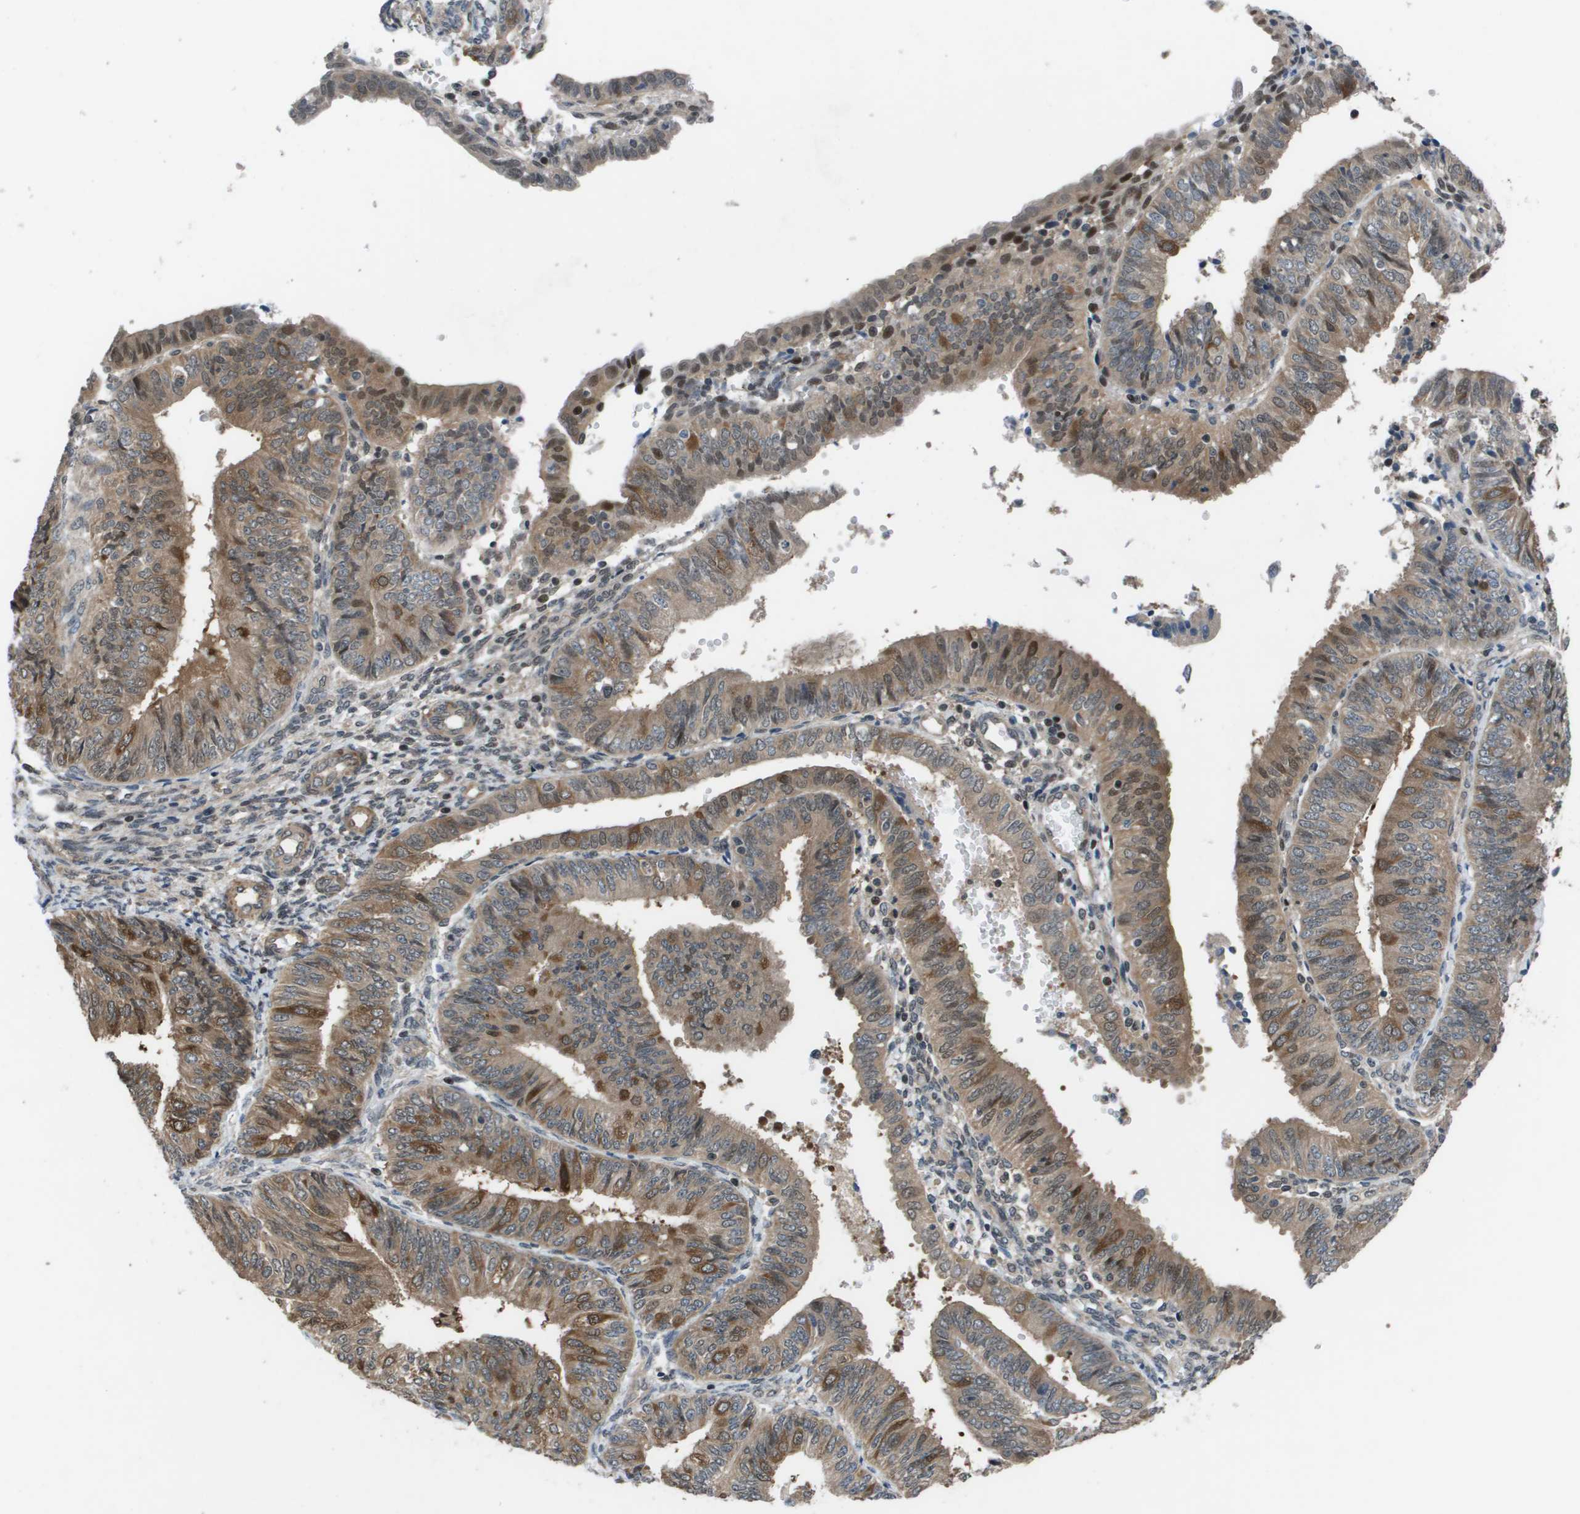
{"staining": {"intensity": "moderate", "quantity": ">75%", "location": "cytoplasmic/membranous"}, "tissue": "endometrial cancer", "cell_type": "Tumor cells", "image_type": "cancer", "snomed": [{"axis": "morphology", "description": "Adenocarcinoma, NOS"}, {"axis": "topography", "description": "Endometrium"}], "caption": "Endometrial adenocarcinoma stained for a protein (brown) demonstrates moderate cytoplasmic/membranous positive expression in about >75% of tumor cells.", "gene": "ENPP5", "patient": {"sex": "female", "age": 58}}